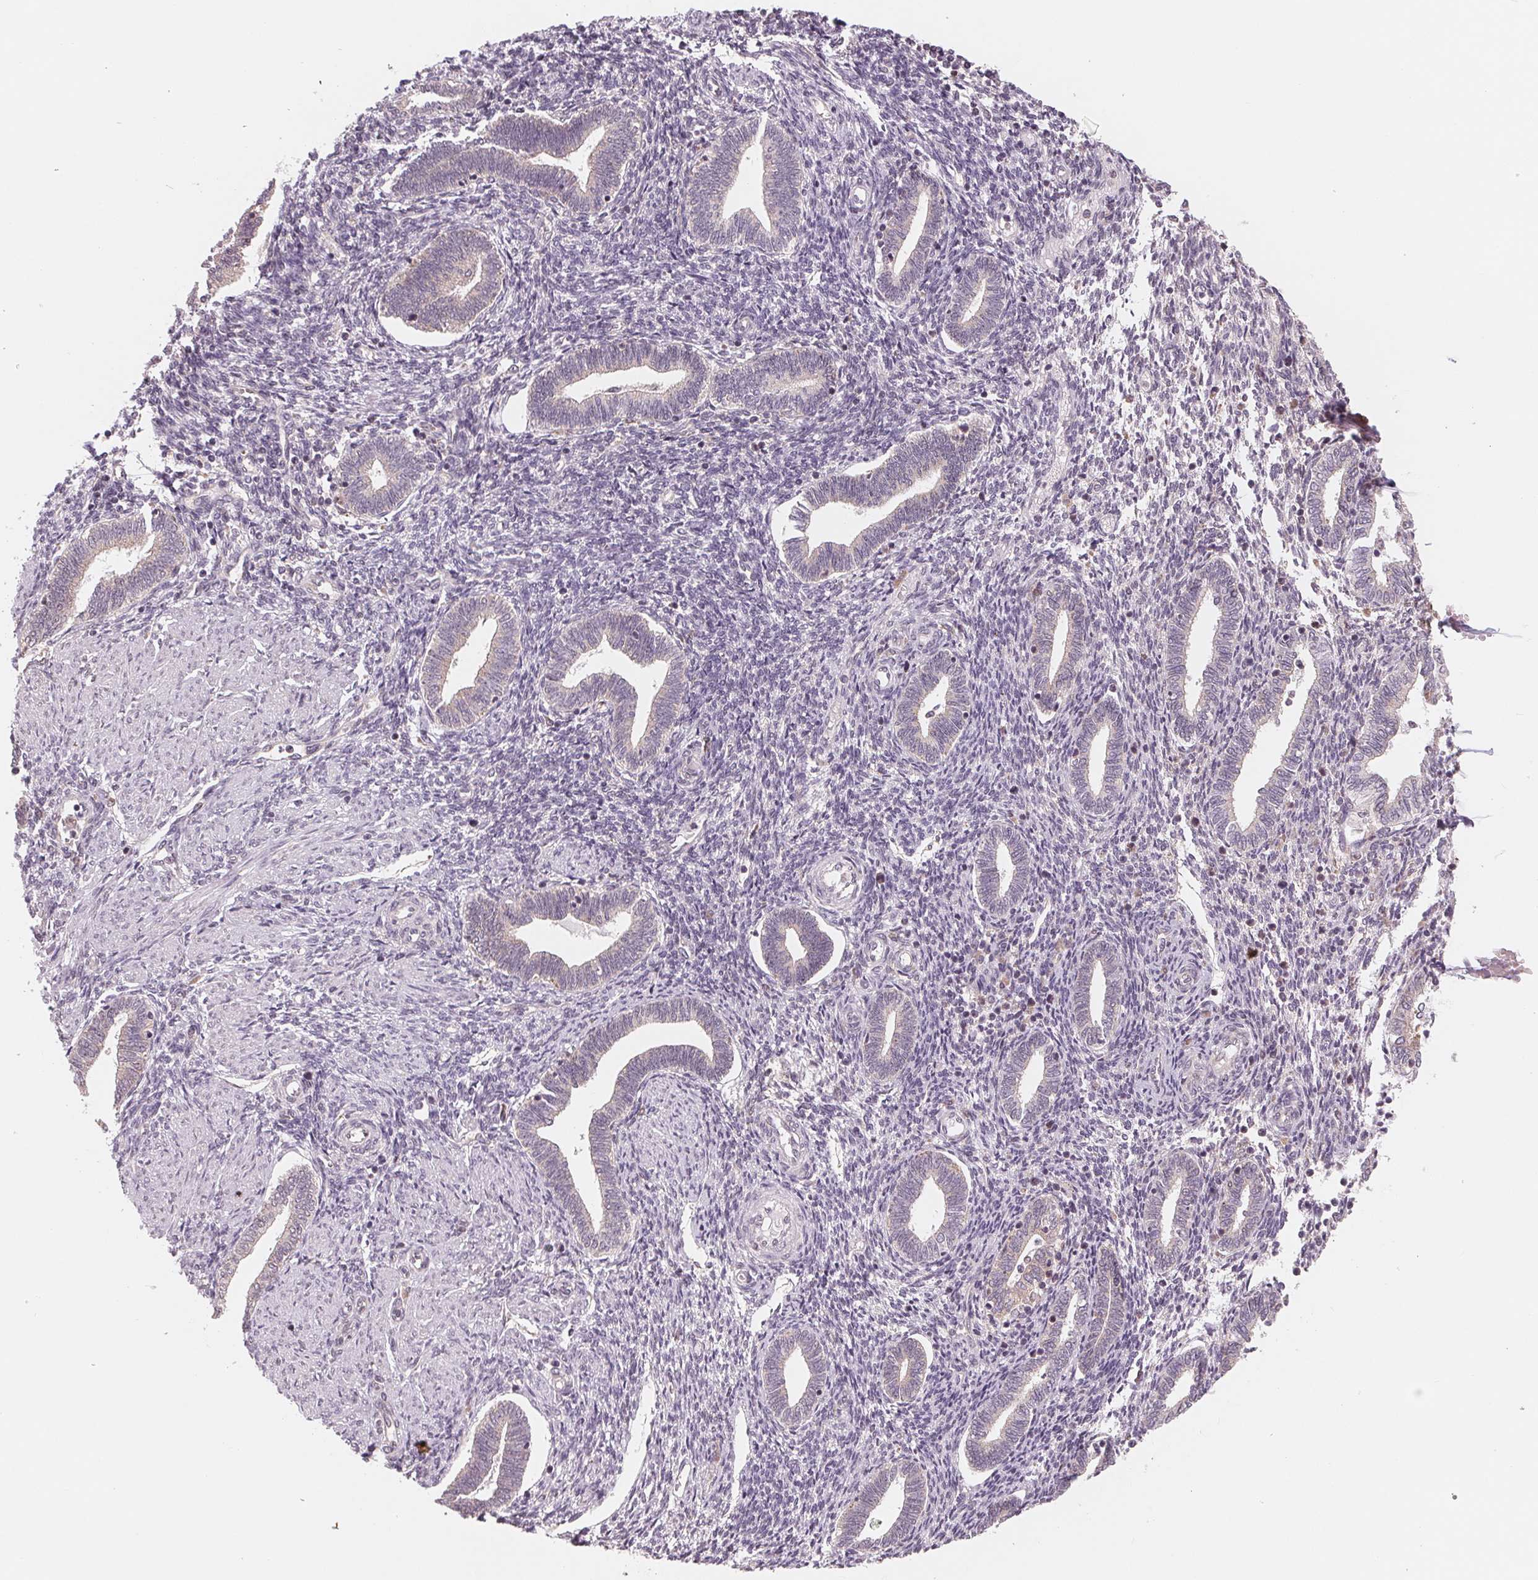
{"staining": {"intensity": "weak", "quantity": ">75%", "location": "cytoplasmic/membranous"}, "tissue": "endometrium", "cell_type": "Cells in endometrial stroma", "image_type": "normal", "snomed": [{"axis": "morphology", "description": "Normal tissue, NOS"}, {"axis": "topography", "description": "Endometrium"}], "caption": "Protein staining of normal endometrium reveals weak cytoplasmic/membranous positivity in approximately >75% of cells in endometrial stroma.", "gene": "GIGYF2", "patient": {"sex": "female", "age": 42}}